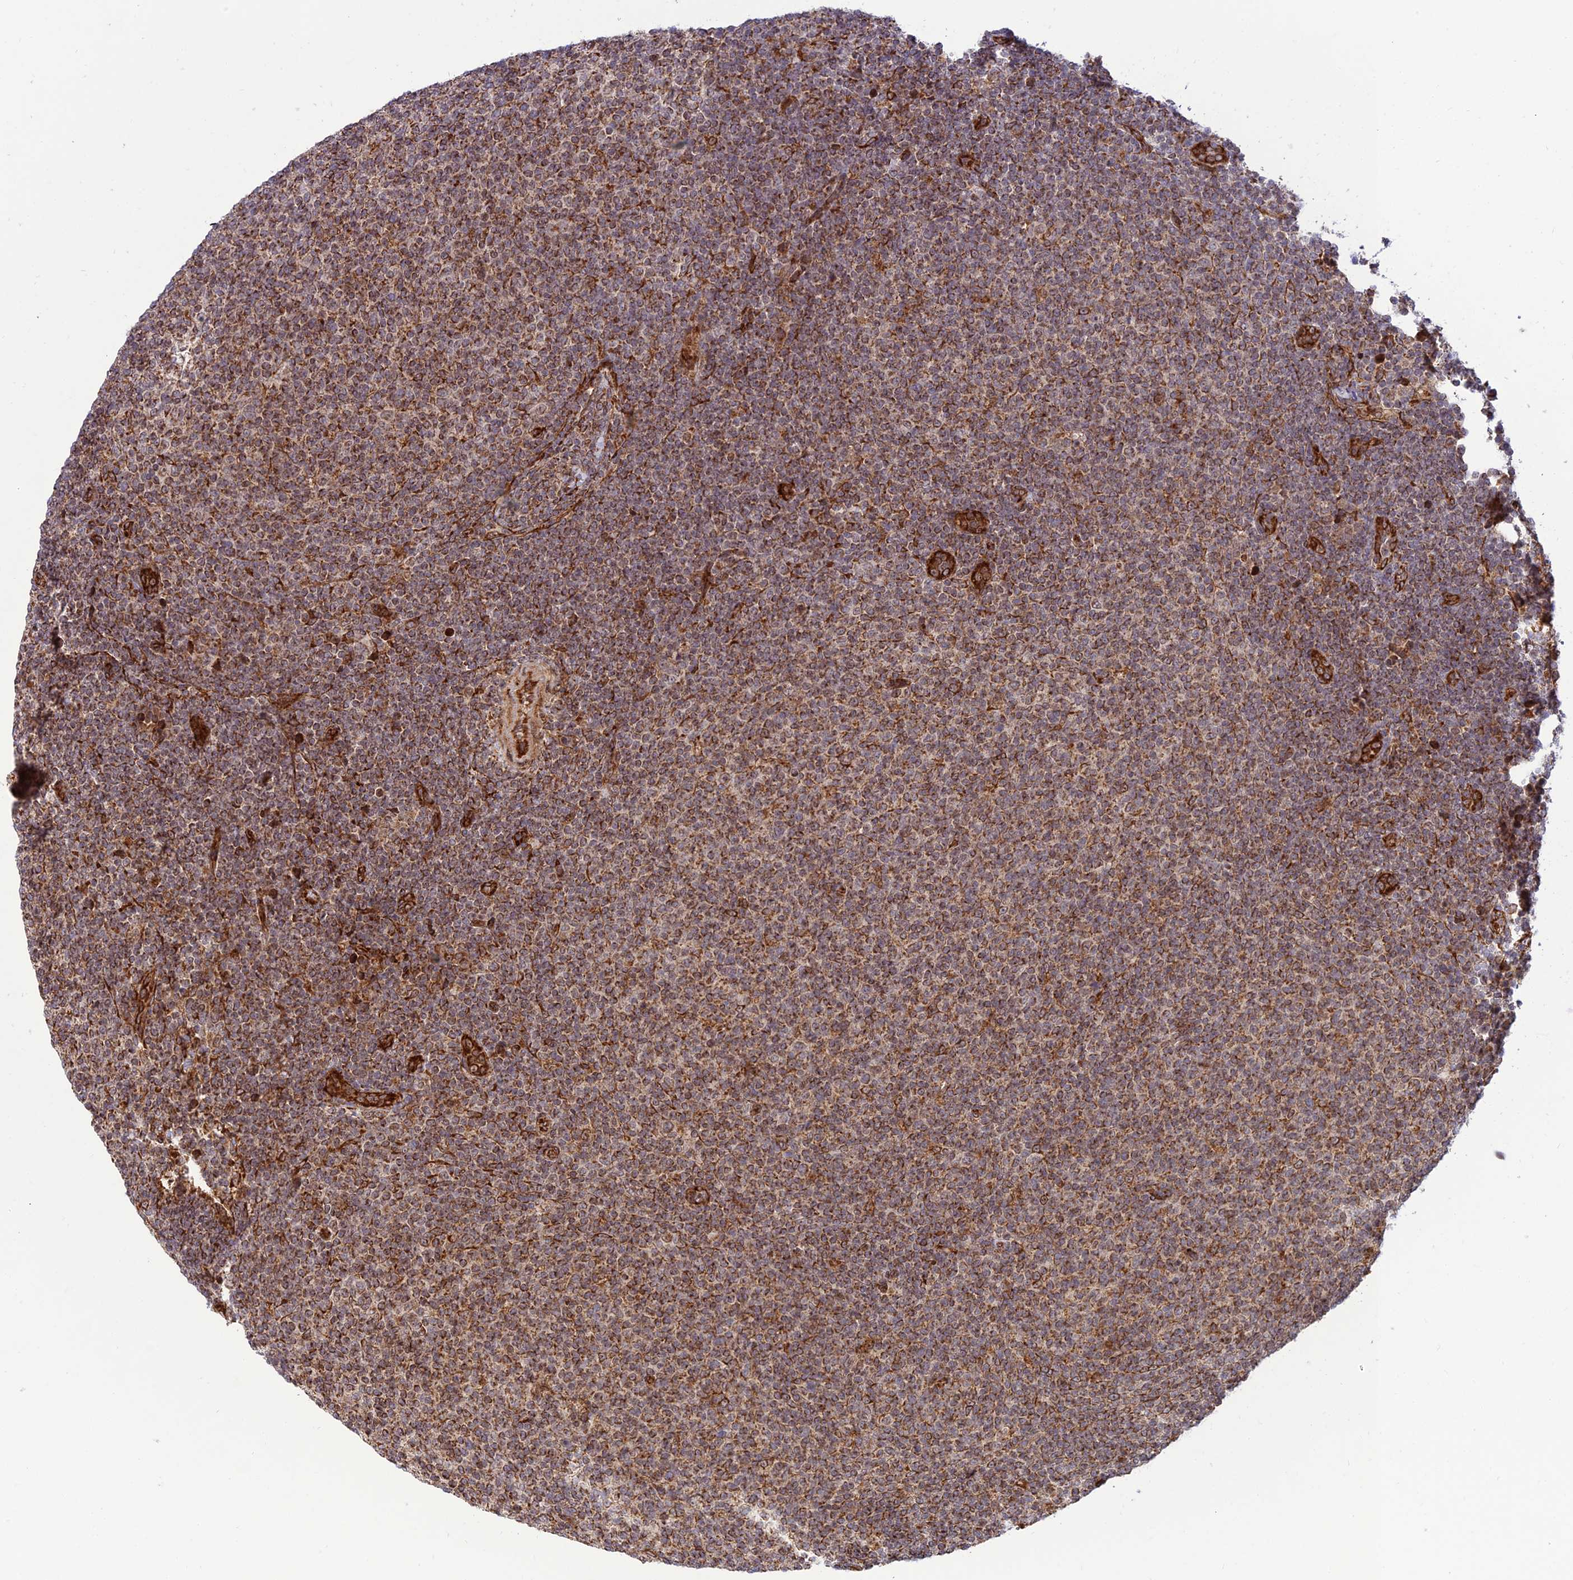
{"staining": {"intensity": "moderate", "quantity": ">75%", "location": "cytoplasmic/membranous"}, "tissue": "lymphoma", "cell_type": "Tumor cells", "image_type": "cancer", "snomed": [{"axis": "morphology", "description": "Malignant lymphoma, non-Hodgkin's type, Low grade"}, {"axis": "topography", "description": "Lymph node"}], "caption": "Lymphoma stained with DAB (3,3'-diaminobenzidine) IHC demonstrates medium levels of moderate cytoplasmic/membranous staining in about >75% of tumor cells.", "gene": "CRTAP", "patient": {"sex": "male", "age": 66}}